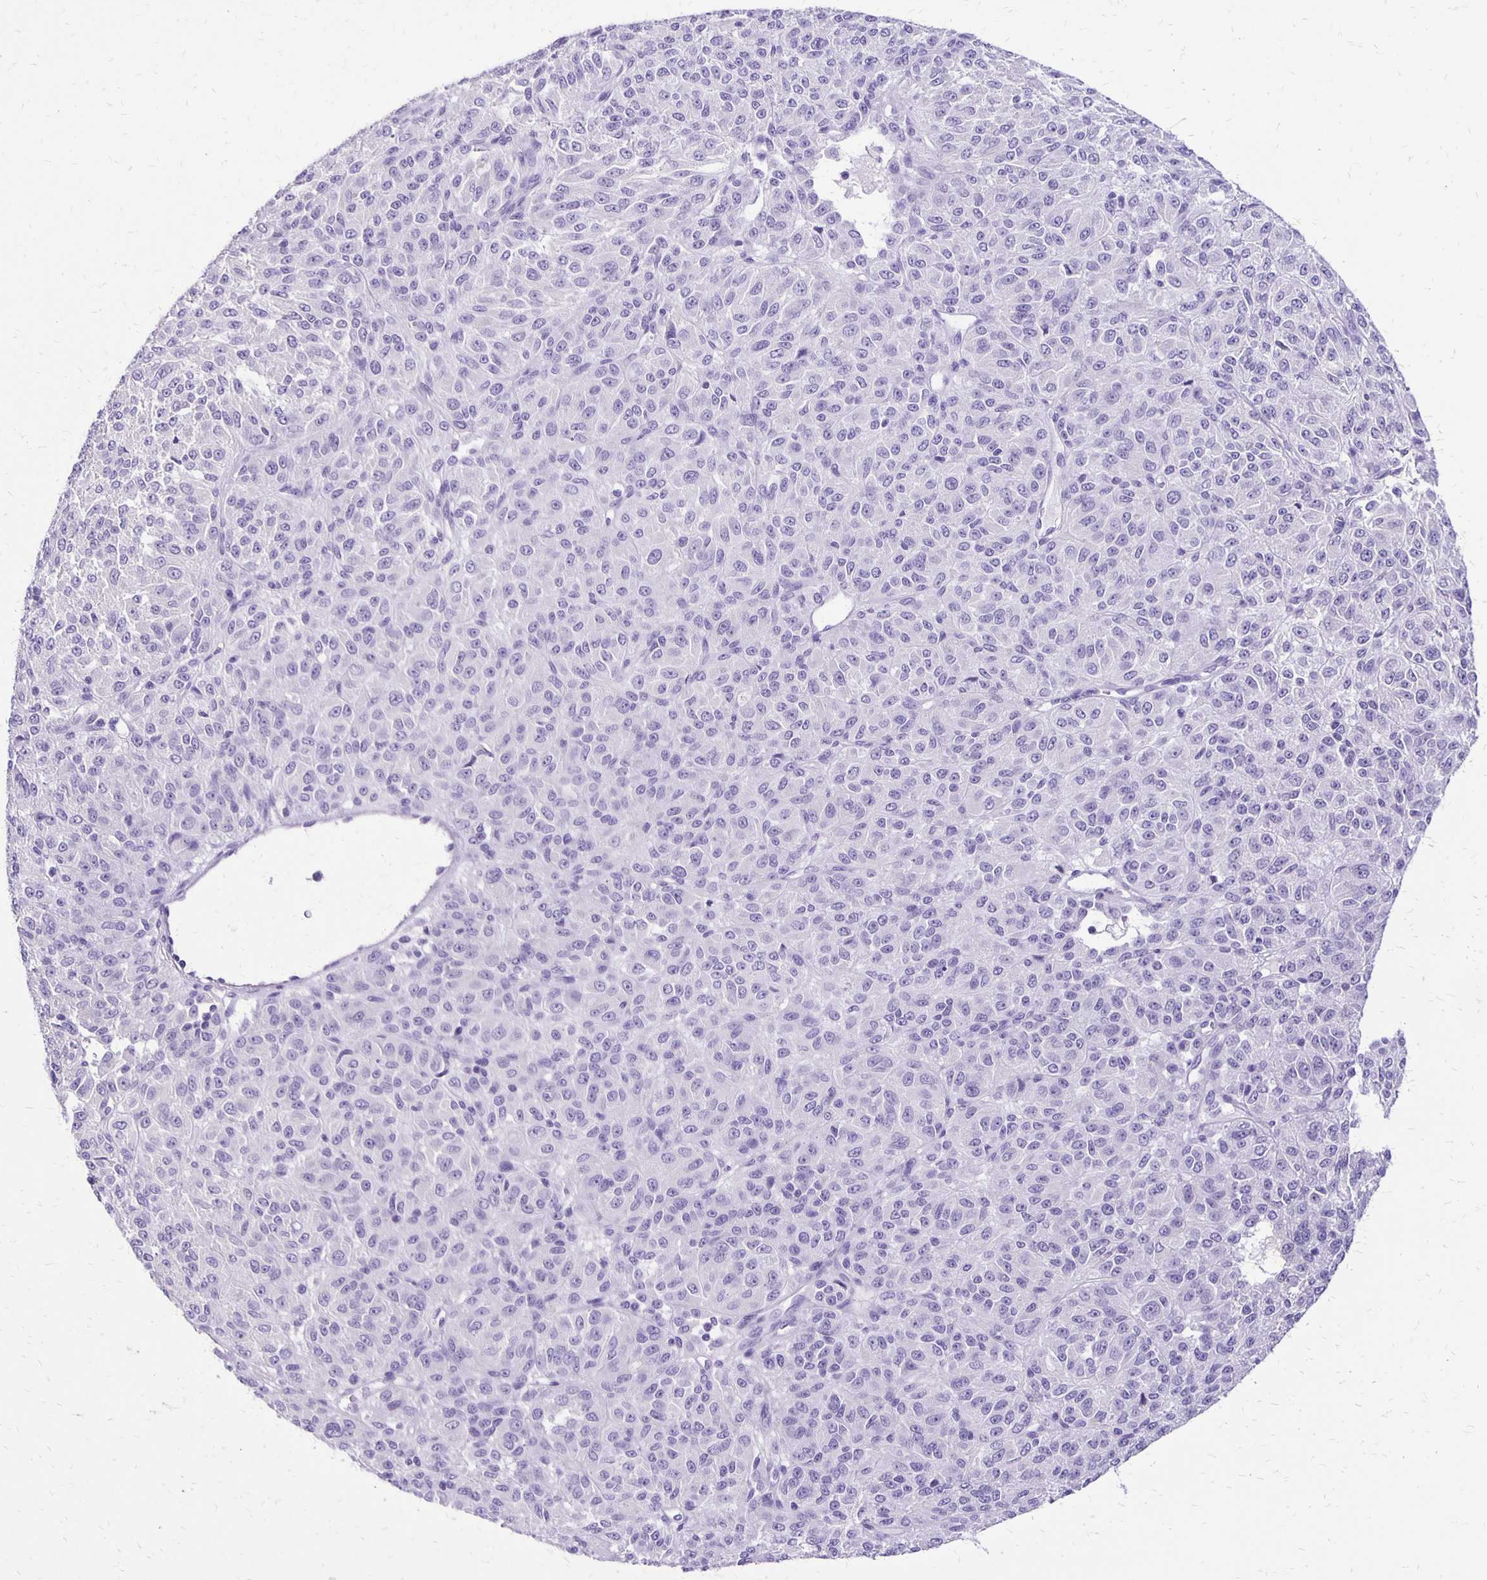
{"staining": {"intensity": "negative", "quantity": "none", "location": "none"}, "tissue": "melanoma", "cell_type": "Tumor cells", "image_type": "cancer", "snomed": [{"axis": "morphology", "description": "Malignant melanoma, Metastatic site"}, {"axis": "topography", "description": "Brain"}], "caption": "DAB (3,3'-diaminobenzidine) immunohistochemical staining of melanoma demonstrates no significant expression in tumor cells.", "gene": "ANKRD45", "patient": {"sex": "female", "age": 56}}